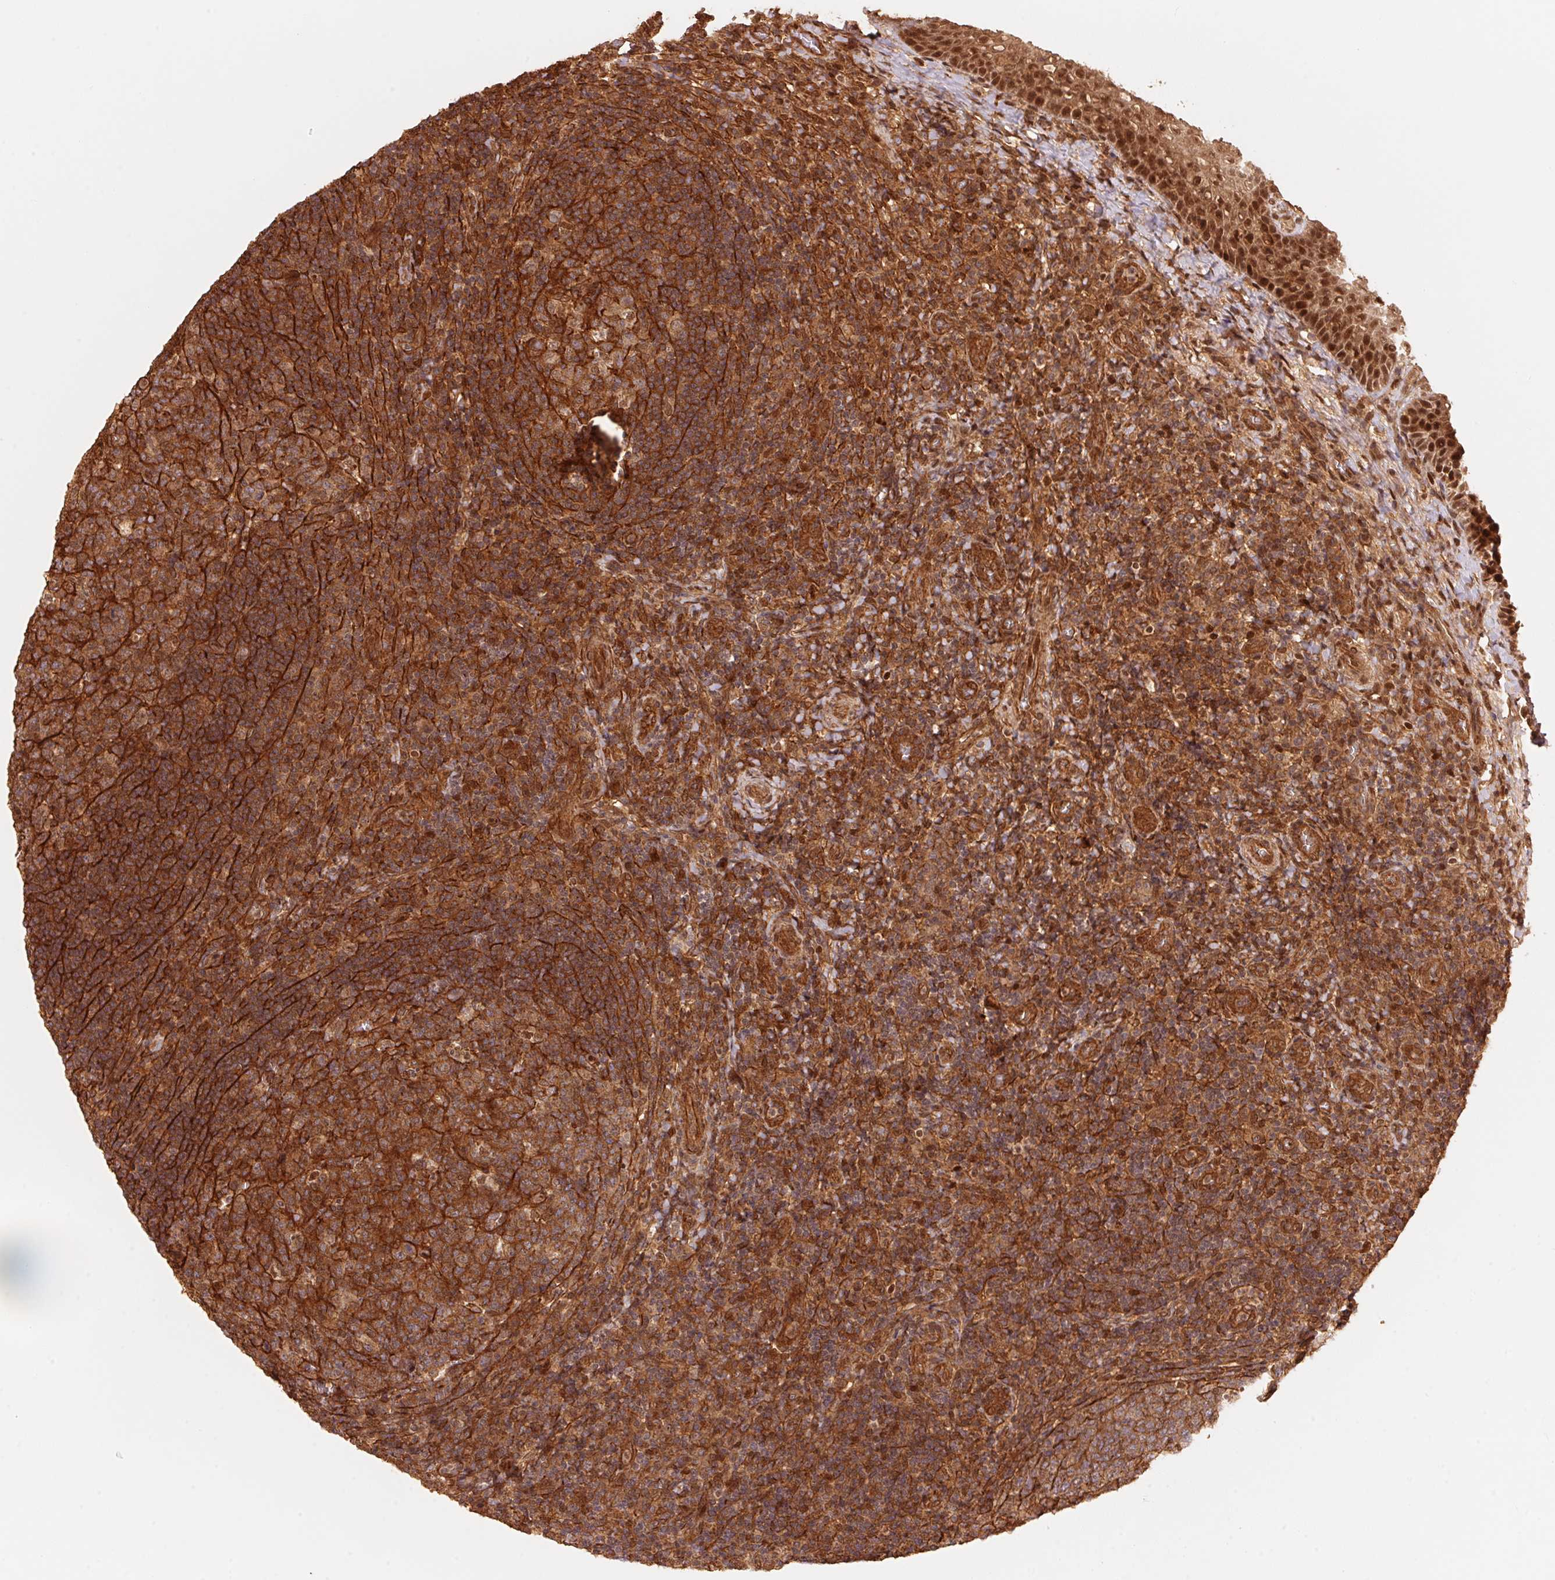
{"staining": {"intensity": "strong", "quantity": ">75%", "location": "cytoplasmic/membranous,nuclear"}, "tissue": "tonsil", "cell_type": "Germinal center cells", "image_type": "normal", "snomed": [{"axis": "morphology", "description": "Normal tissue, NOS"}, {"axis": "topography", "description": "Tonsil"}], "caption": "Immunohistochemical staining of unremarkable tonsil displays strong cytoplasmic/membranous,nuclear protein staining in approximately >75% of germinal center cells. The staining was performed using DAB to visualize the protein expression in brown, while the nuclei were stained in blue with hematoxylin (Magnification: 20x).", "gene": "TNIP2", "patient": {"sex": "male", "age": 17}}